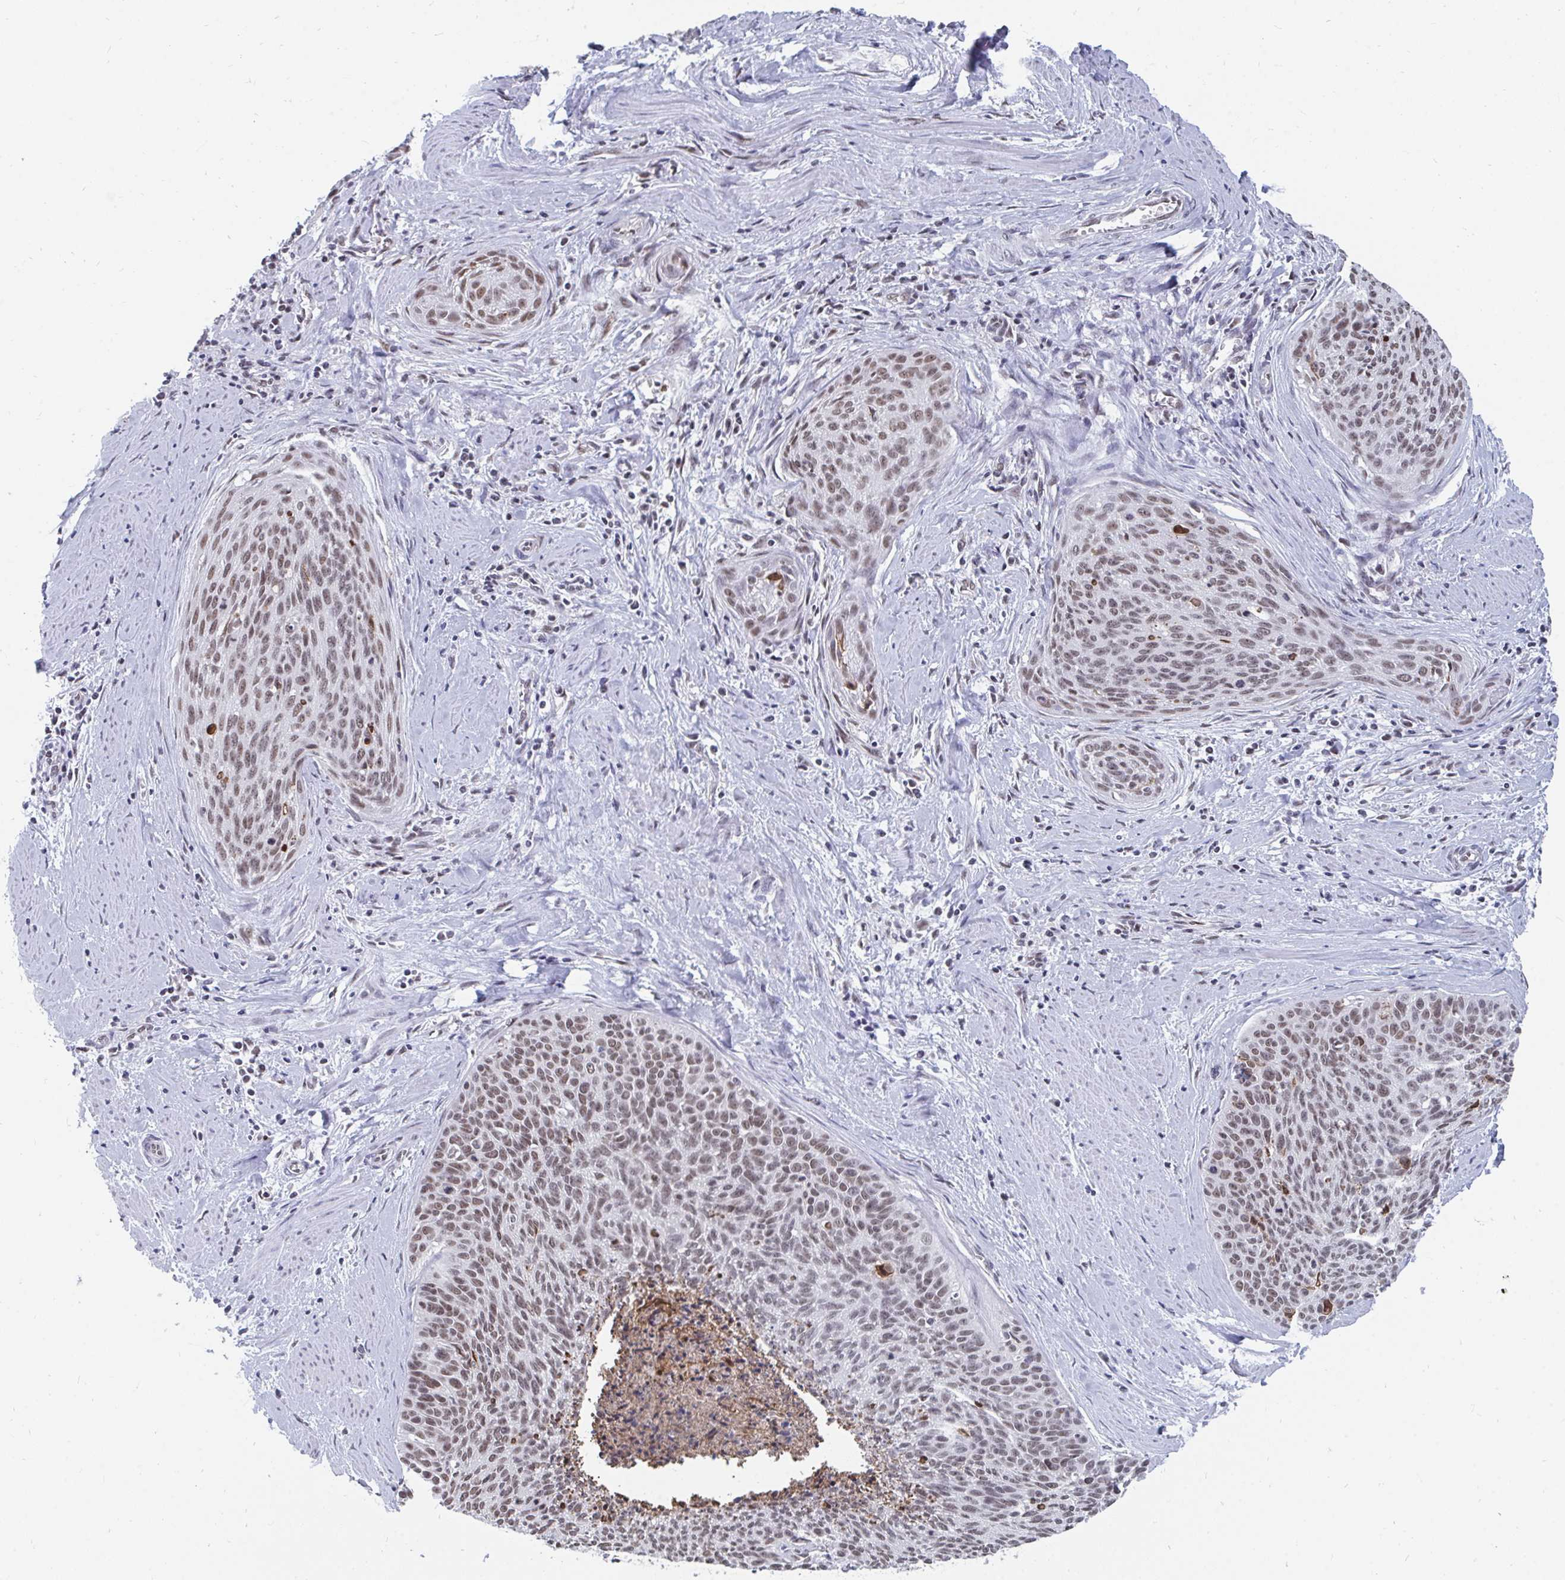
{"staining": {"intensity": "moderate", "quantity": ">75%", "location": "nuclear"}, "tissue": "cervical cancer", "cell_type": "Tumor cells", "image_type": "cancer", "snomed": [{"axis": "morphology", "description": "Squamous cell carcinoma, NOS"}, {"axis": "topography", "description": "Cervix"}], "caption": "The photomicrograph displays immunohistochemical staining of cervical cancer (squamous cell carcinoma). There is moderate nuclear expression is present in approximately >75% of tumor cells.", "gene": "TRIP12", "patient": {"sex": "female", "age": 55}}